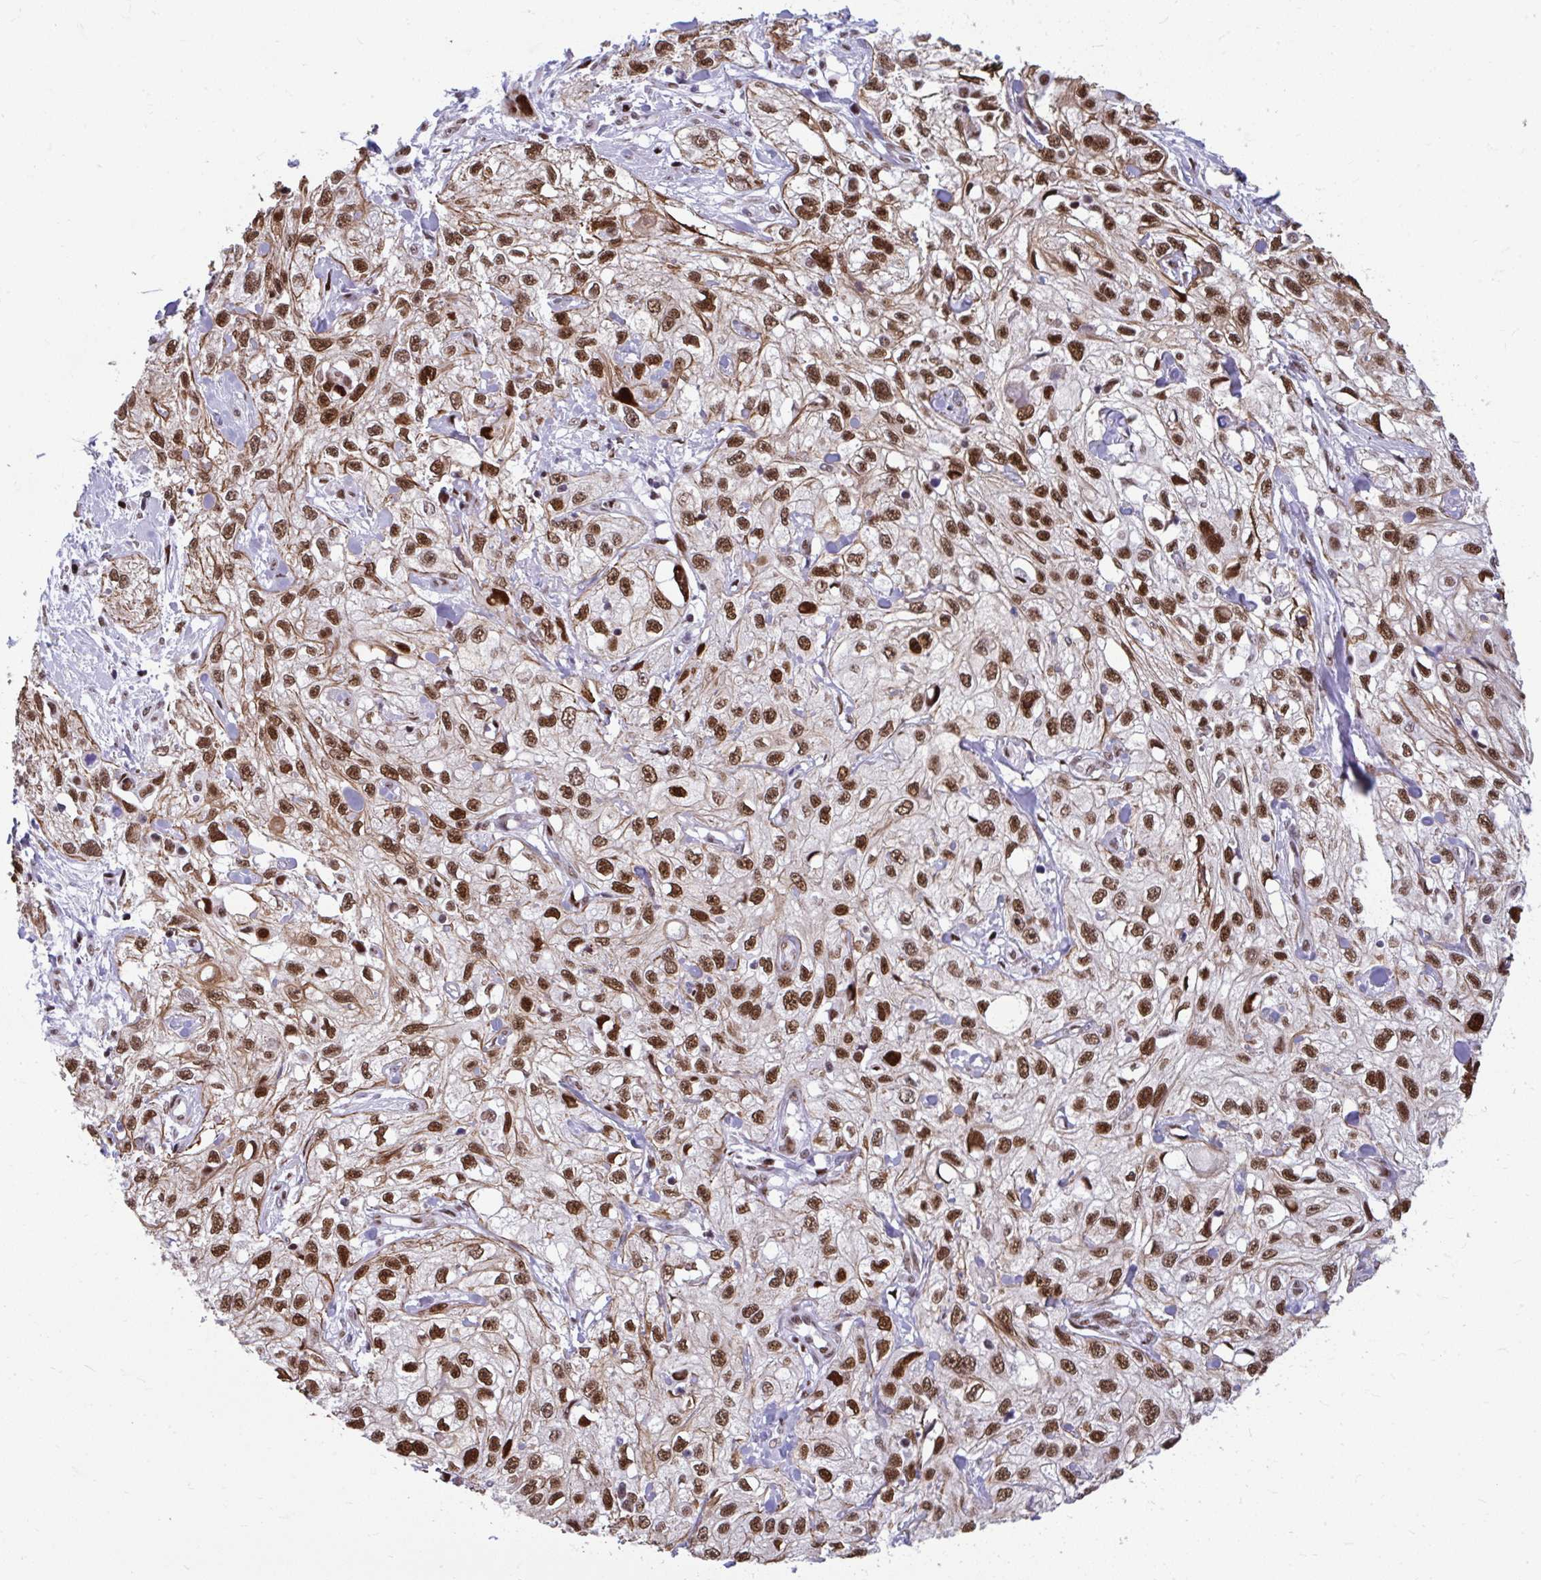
{"staining": {"intensity": "strong", "quantity": ">75%", "location": "cytoplasmic/membranous,nuclear"}, "tissue": "skin cancer", "cell_type": "Tumor cells", "image_type": "cancer", "snomed": [{"axis": "morphology", "description": "Squamous cell carcinoma, NOS"}, {"axis": "topography", "description": "Skin"}, {"axis": "topography", "description": "Vulva"}], "caption": "Immunohistochemical staining of skin cancer shows high levels of strong cytoplasmic/membranous and nuclear staining in about >75% of tumor cells.", "gene": "SLC35C2", "patient": {"sex": "female", "age": 86}}